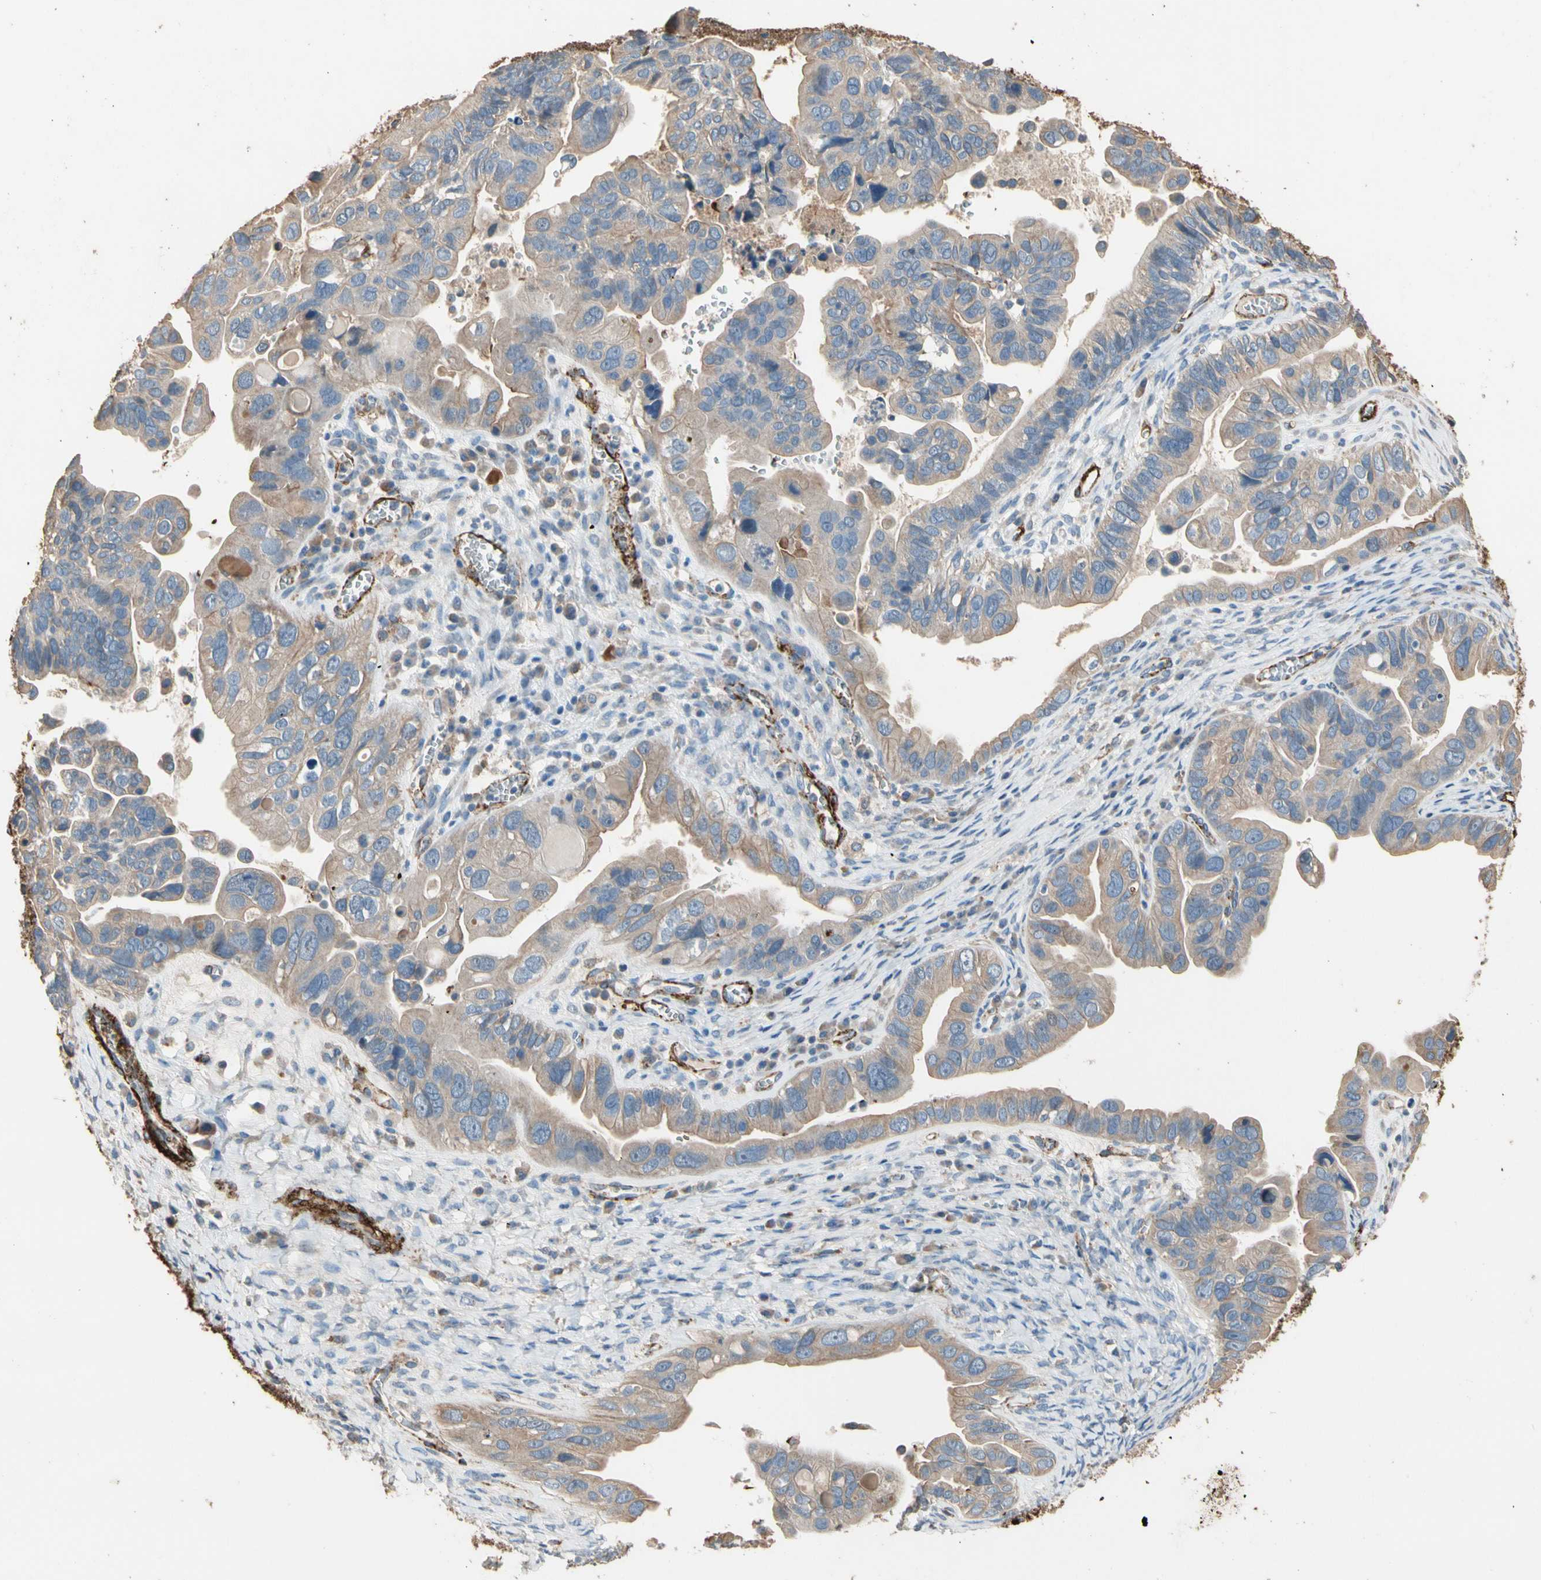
{"staining": {"intensity": "weak", "quantity": ">75%", "location": "cytoplasmic/membranous"}, "tissue": "ovarian cancer", "cell_type": "Tumor cells", "image_type": "cancer", "snomed": [{"axis": "morphology", "description": "Cystadenocarcinoma, serous, NOS"}, {"axis": "topography", "description": "Ovary"}], "caption": "Human ovarian serous cystadenocarcinoma stained with a protein marker exhibits weak staining in tumor cells.", "gene": "SUSD2", "patient": {"sex": "female", "age": 56}}